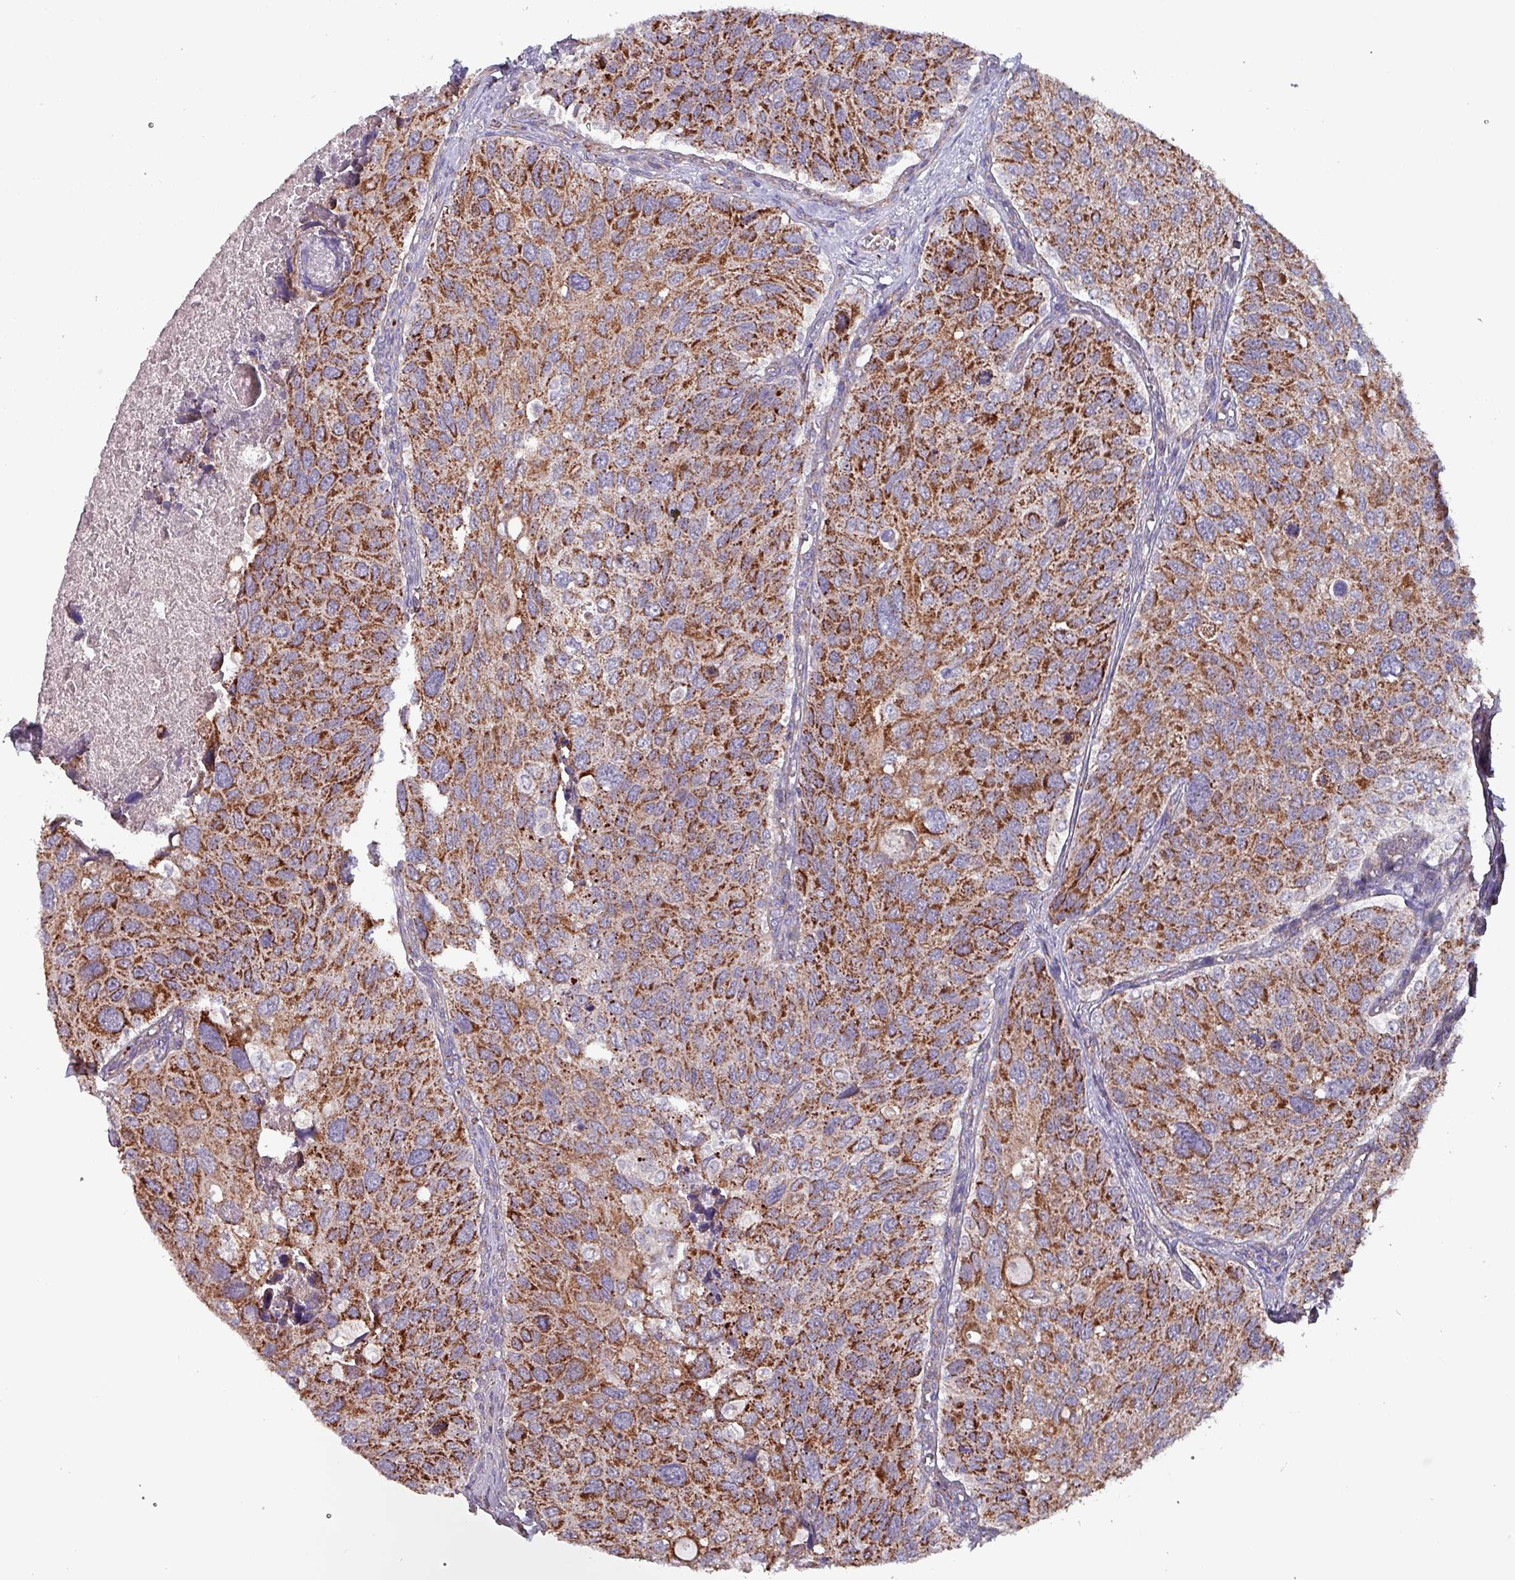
{"staining": {"intensity": "strong", "quantity": ">75%", "location": "cytoplasmic/membranous"}, "tissue": "urothelial cancer", "cell_type": "Tumor cells", "image_type": "cancer", "snomed": [{"axis": "morphology", "description": "Urothelial carcinoma, NOS"}, {"axis": "topography", "description": "Urinary bladder"}], "caption": "Immunohistochemistry of human transitional cell carcinoma reveals high levels of strong cytoplasmic/membranous staining in about >75% of tumor cells.", "gene": "ZNF322", "patient": {"sex": "male", "age": 80}}